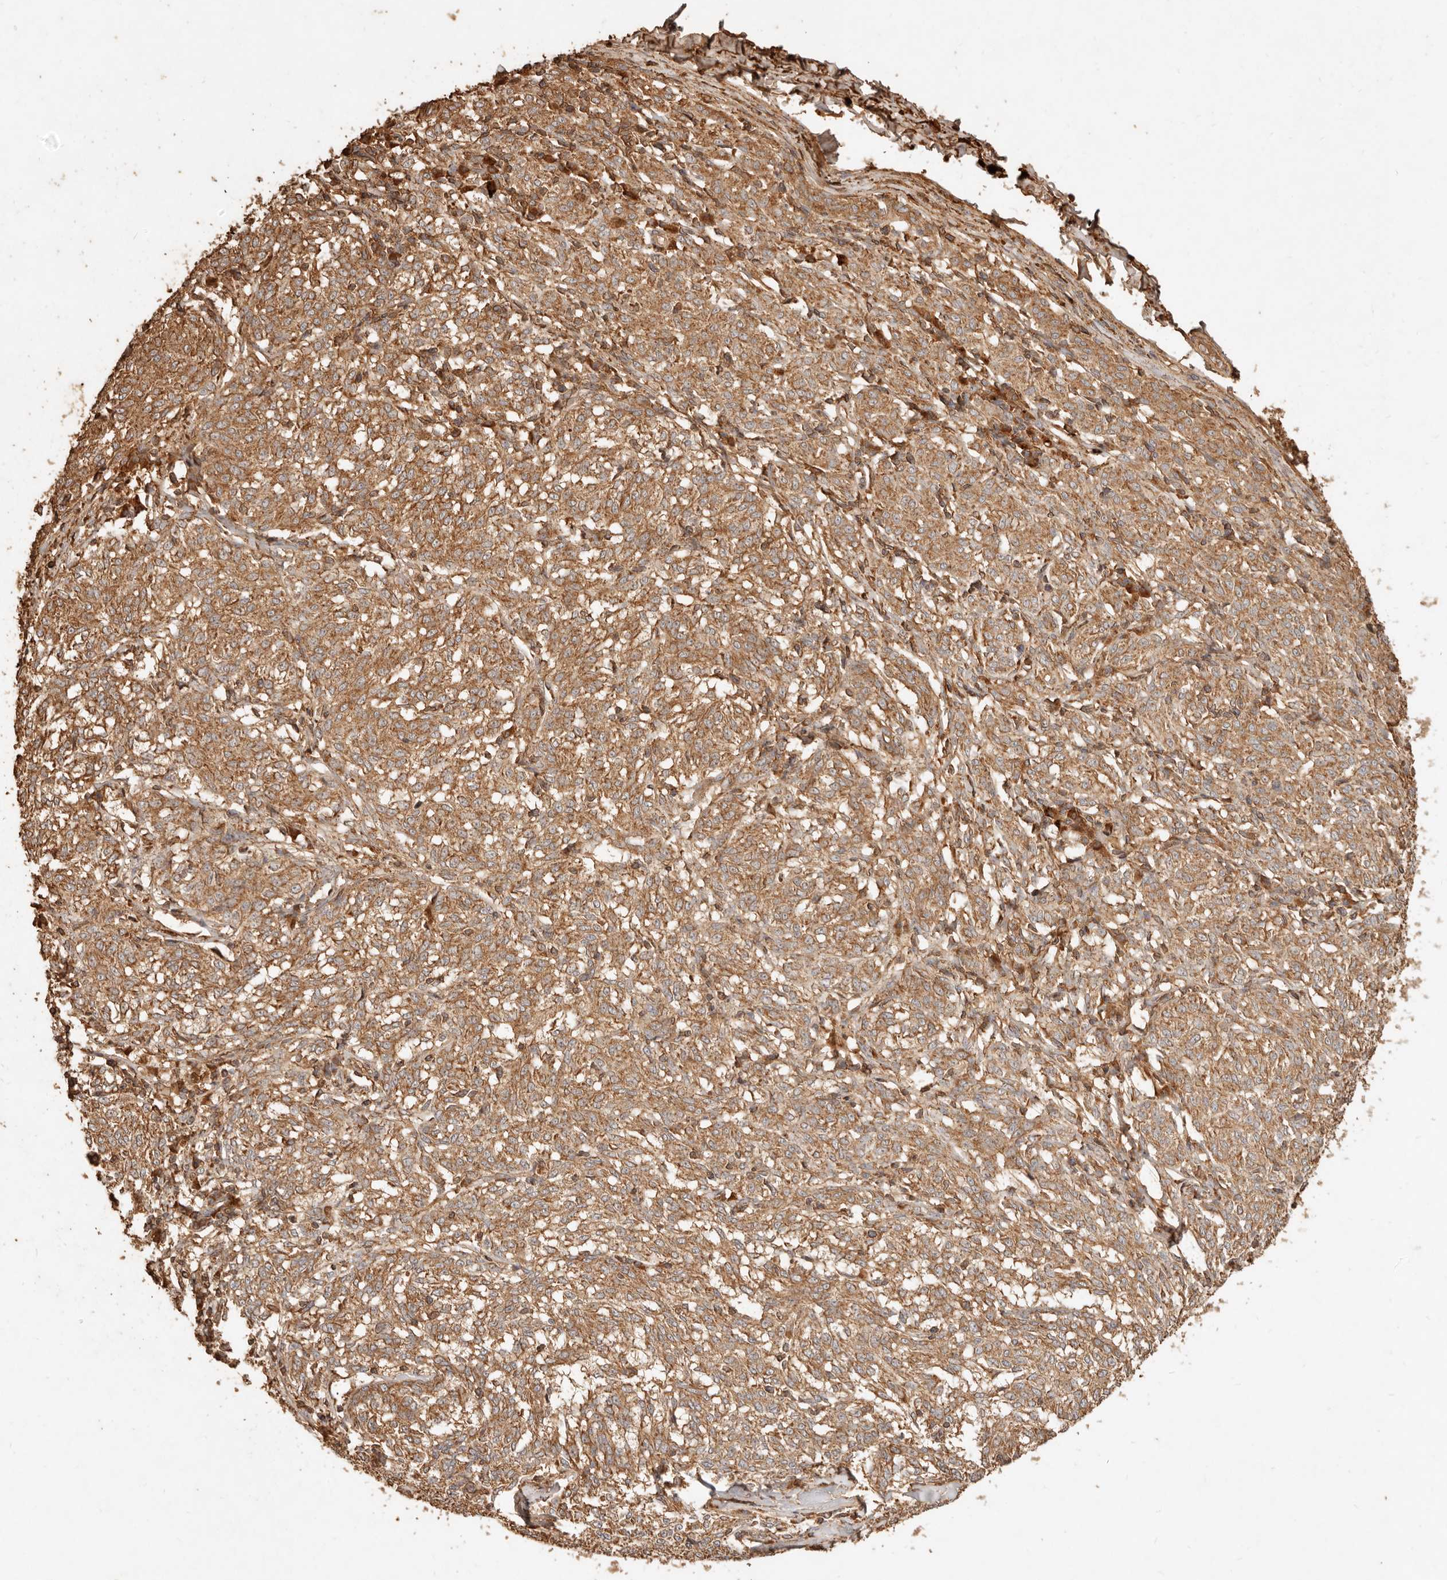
{"staining": {"intensity": "moderate", "quantity": ">75%", "location": "cytoplasmic/membranous"}, "tissue": "melanoma", "cell_type": "Tumor cells", "image_type": "cancer", "snomed": [{"axis": "morphology", "description": "Malignant melanoma, NOS"}, {"axis": "topography", "description": "Skin"}], "caption": "Immunohistochemical staining of human melanoma demonstrates medium levels of moderate cytoplasmic/membranous positivity in about >75% of tumor cells. The staining was performed using DAB (3,3'-diaminobenzidine), with brown indicating positive protein expression. Nuclei are stained blue with hematoxylin.", "gene": "FAM180B", "patient": {"sex": "female", "age": 72}}